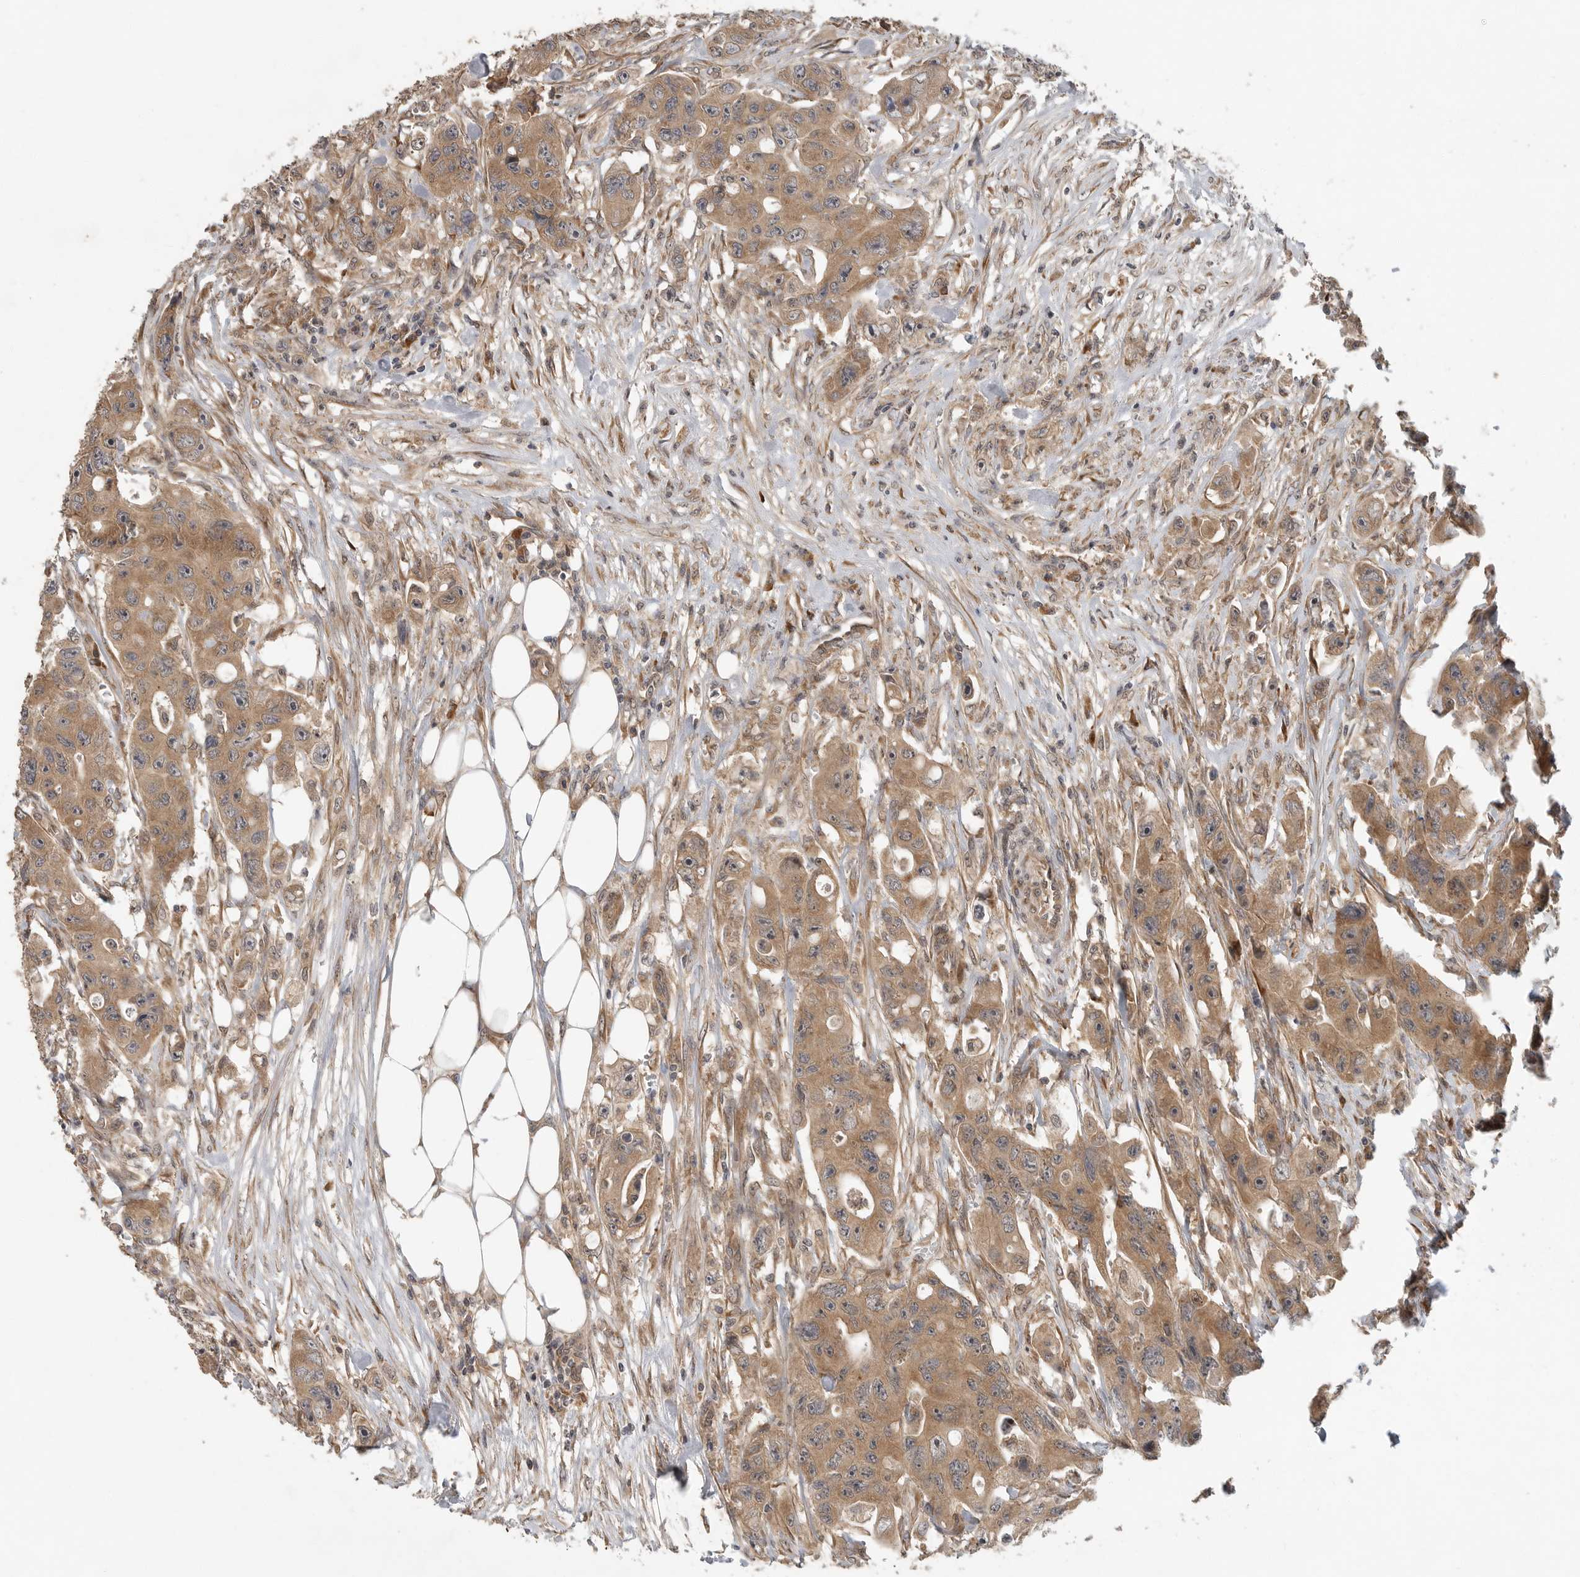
{"staining": {"intensity": "moderate", "quantity": ">75%", "location": "cytoplasmic/membranous"}, "tissue": "colorectal cancer", "cell_type": "Tumor cells", "image_type": "cancer", "snomed": [{"axis": "morphology", "description": "Adenocarcinoma, NOS"}, {"axis": "topography", "description": "Colon"}], "caption": "Protein expression by immunohistochemistry reveals moderate cytoplasmic/membranous expression in approximately >75% of tumor cells in colorectal adenocarcinoma. (IHC, brightfield microscopy, high magnification).", "gene": "OSBPL9", "patient": {"sex": "female", "age": 46}}